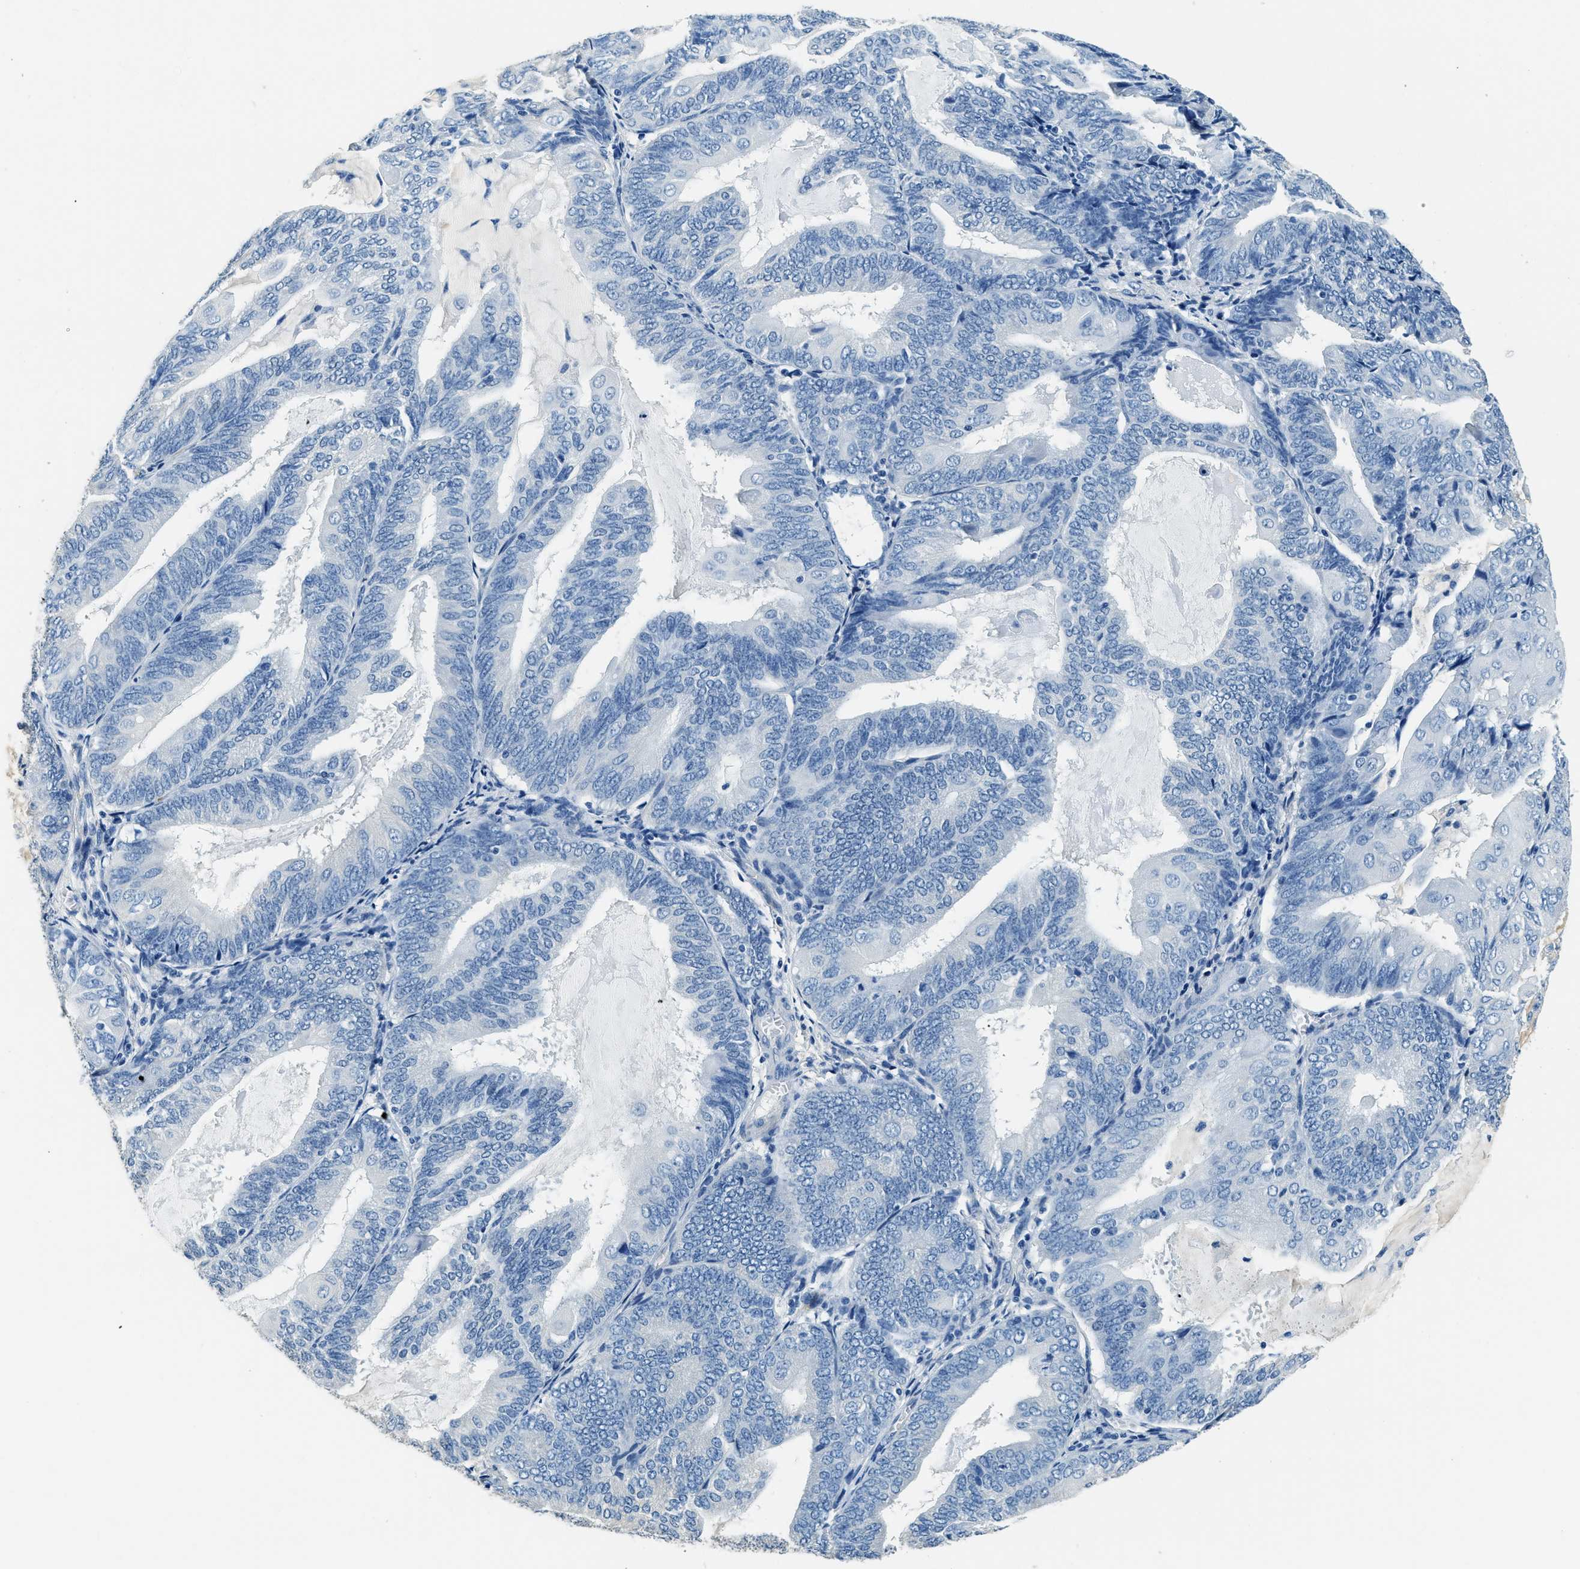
{"staining": {"intensity": "negative", "quantity": "none", "location": "none"}, "tissue": "endometrial cancer", "cell_type": "Tumor cells", "image_type": "cancer", "snomed": [{"axis": "morphology", "description": "Adenocarcinoma, NOS"}, {"axis": "topography", "description": "Endometrium"}], "caption": "This is an immunohistochemistry (IHC) micrograph of human adenocarcinoma (endometrial). There is no staining in tumor cells.", "gene": "TMEM186", "patient": {"sex": "female", "age": 81}}